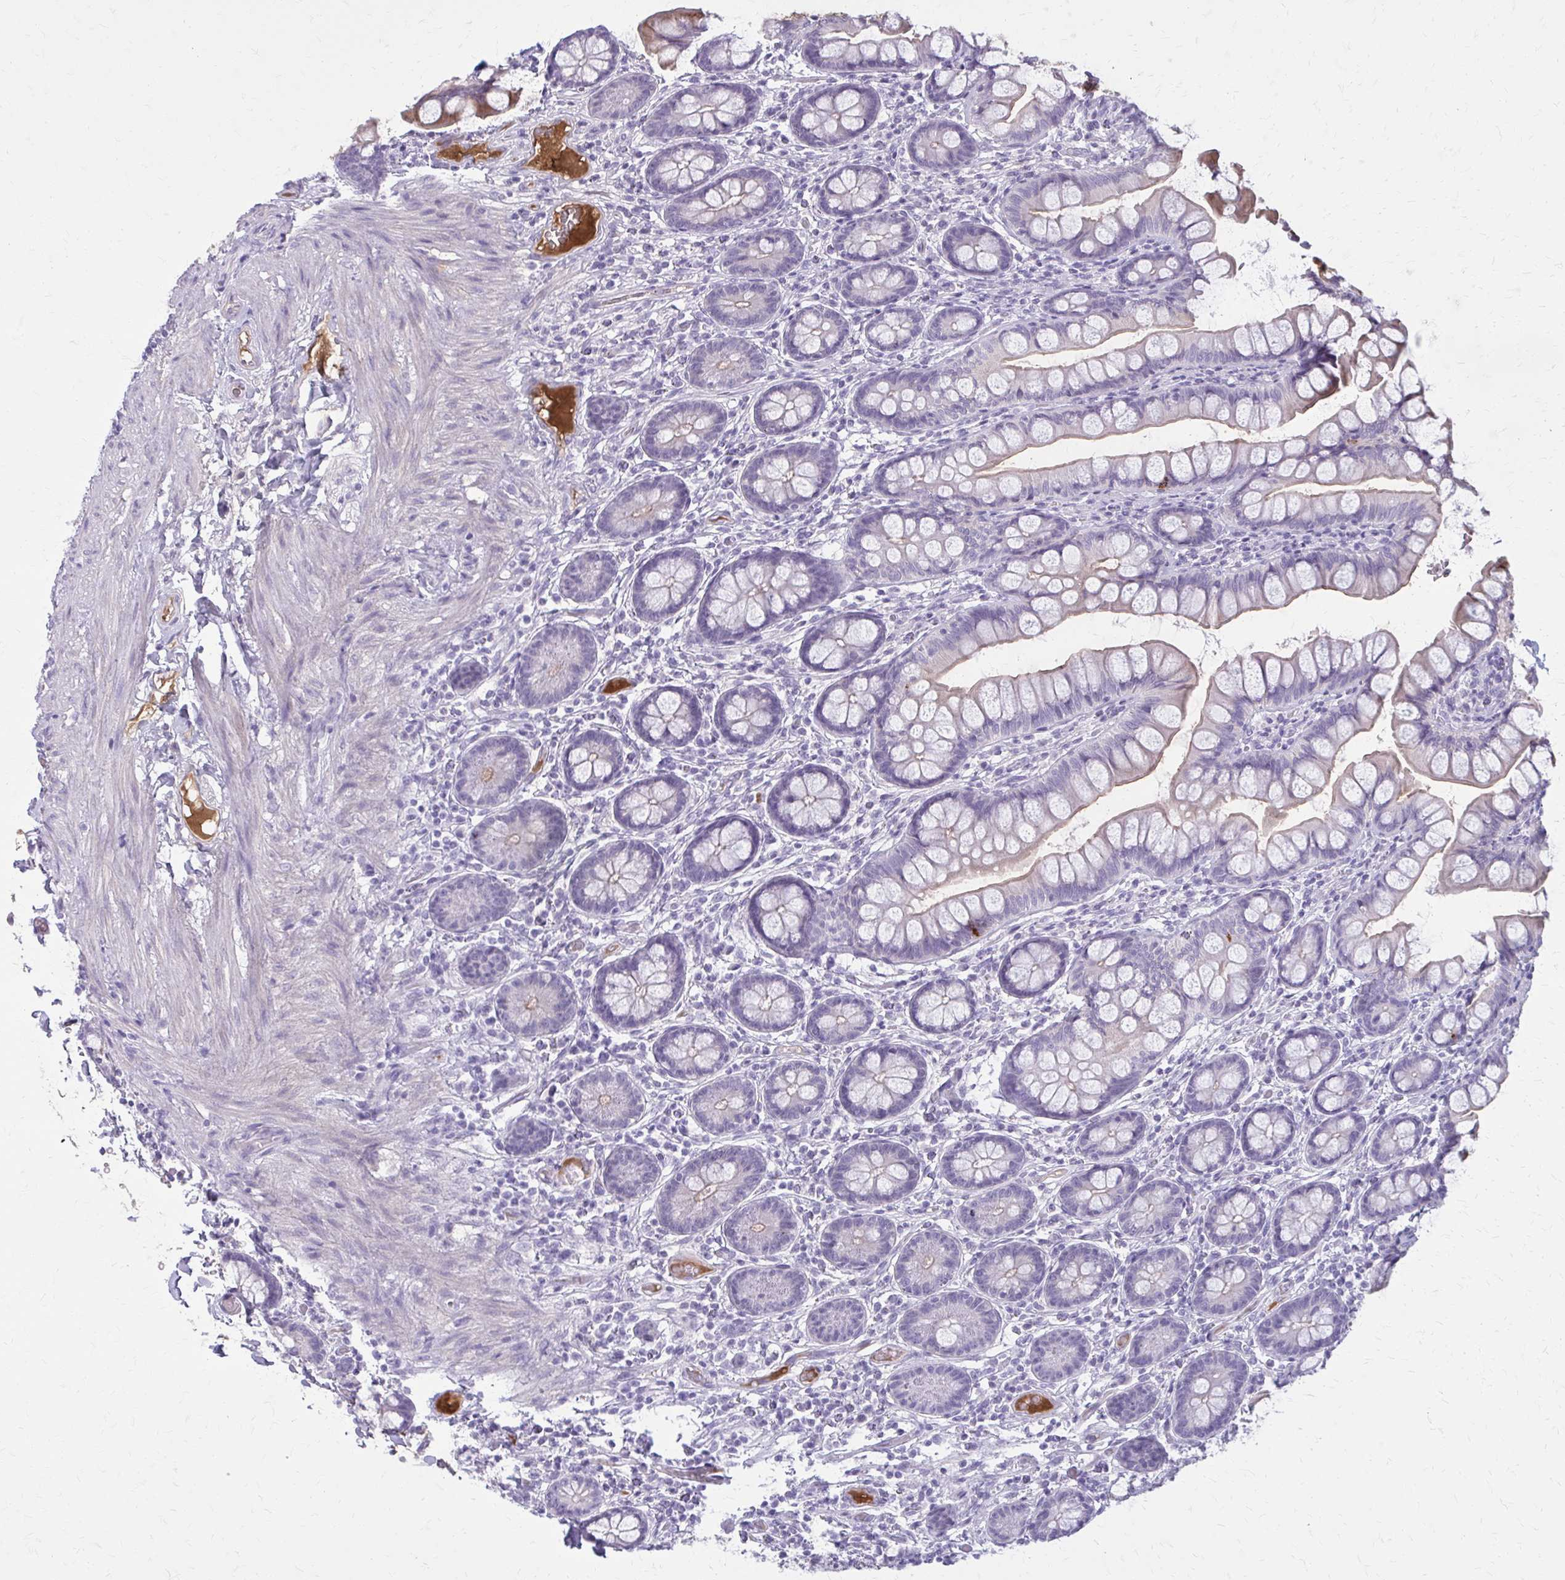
{"staining": {"intensity": "weak", "quantity": "25%-75%", "location": "cytoplasmic/membranous"}, "tissue": "small intestine", "cell_type": "Glandular cells", "image_type": "normal", "snomed": [{"axis": "morphology", "description": "Normal tissue, NOS"}, {"axis": "topography", "description": "Small intestine"}], "caption": "This is a micrograph of IHC staining of unremarkable small intestine, which shows weak positivity in the cytoplasmic/membranous of glandular cells.", "gene": "SERPIND1", "patient": {"sex": "male", "age": 70}}